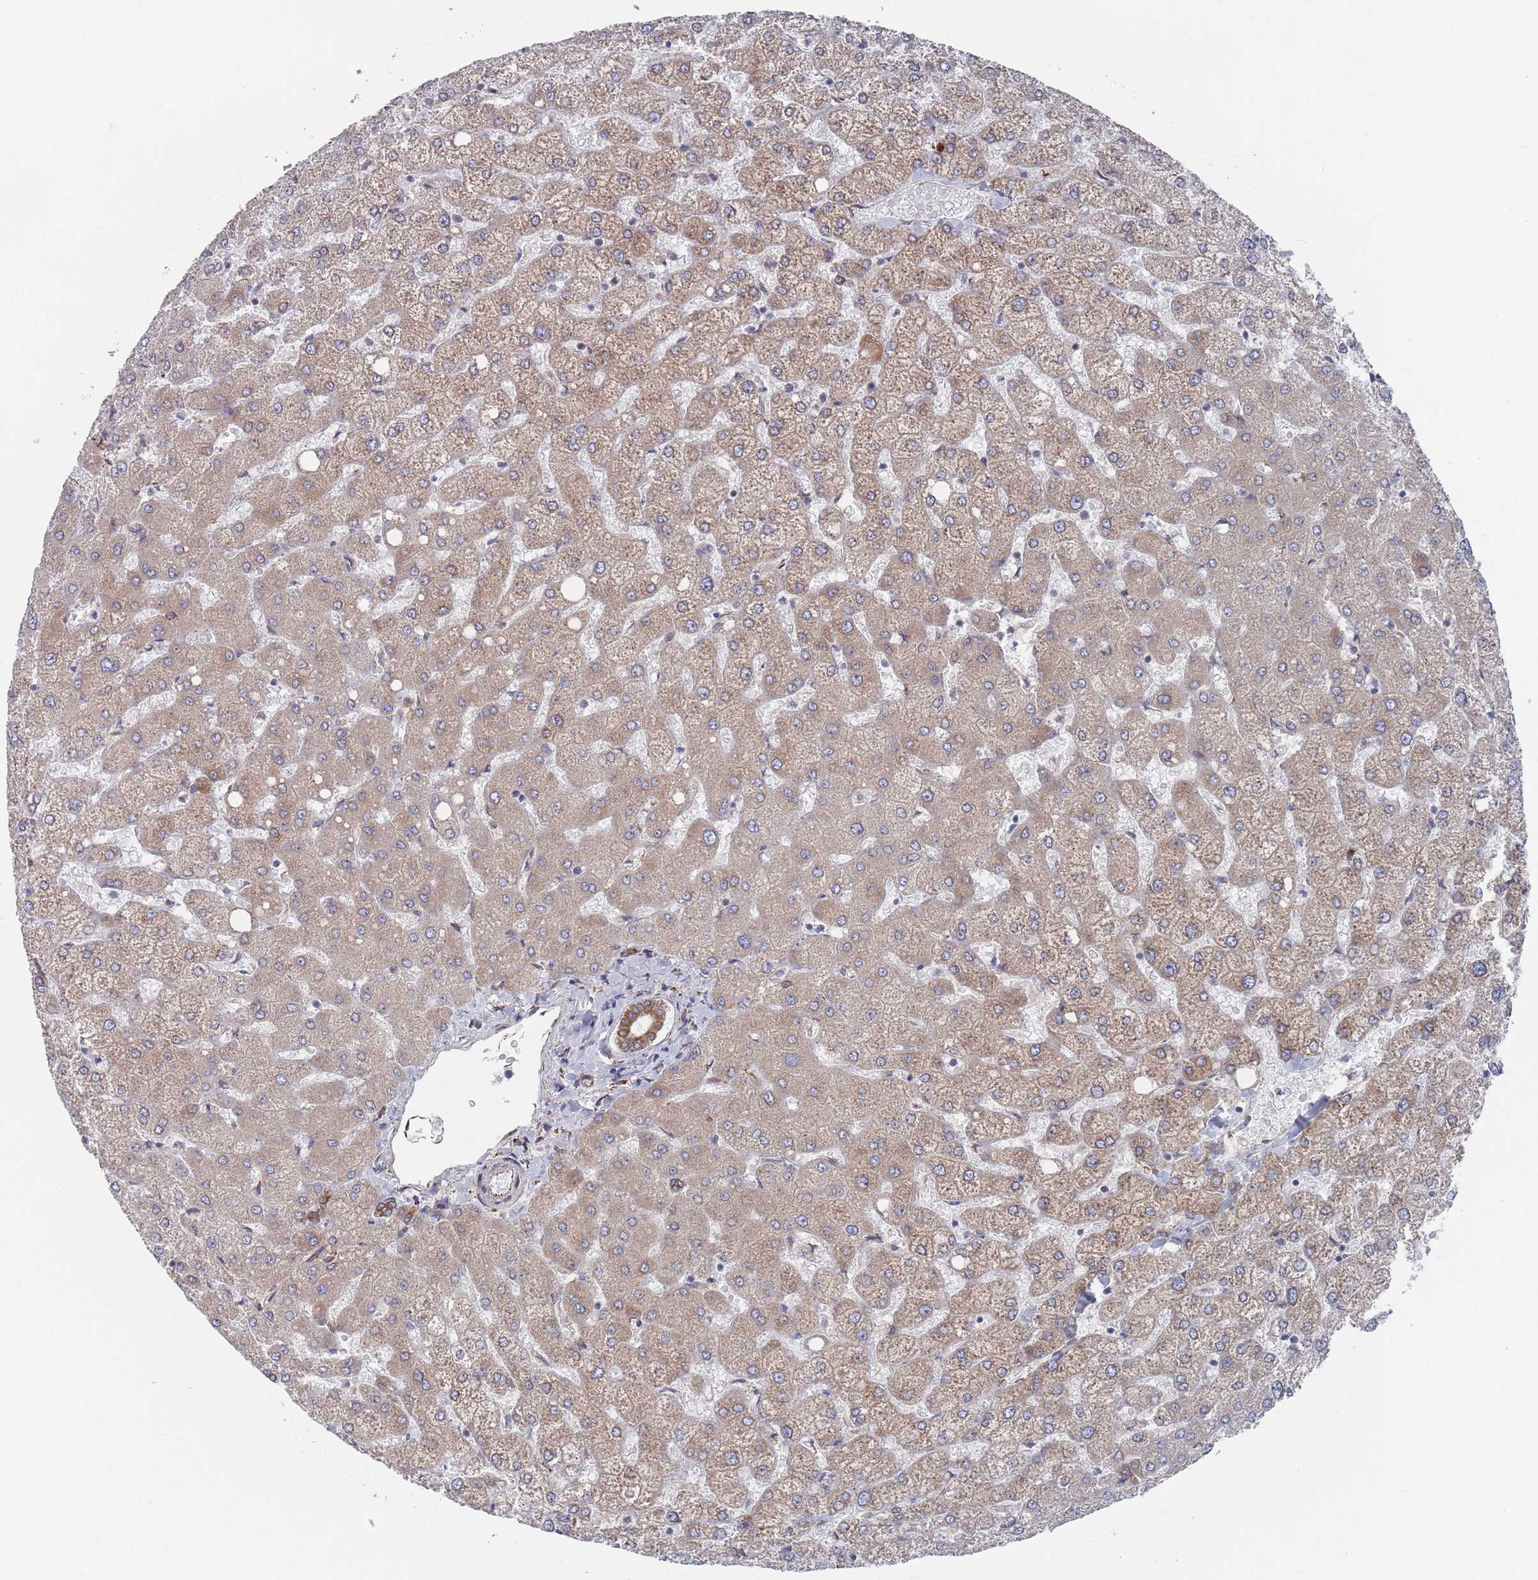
{"staining": {"intensity": "moderate", "quantity": ">75%", "location": "cytoplasmic/membranous"}, "tissue": "liver", "cell_type": "Cholangiocytes", "image_type": "normal", "snomed": [{"axis": "morphology", "description": "Normal tissue, NOS"}, {"axis": "topography", "description": "Liver"}], "caption": "Cholangiocytes show moderate cytoplasmic/membranous expression in approximately >75% of cells in normal liver.", "gene": "CCDC106", "patient": {"sex": "female", "age": 54}}